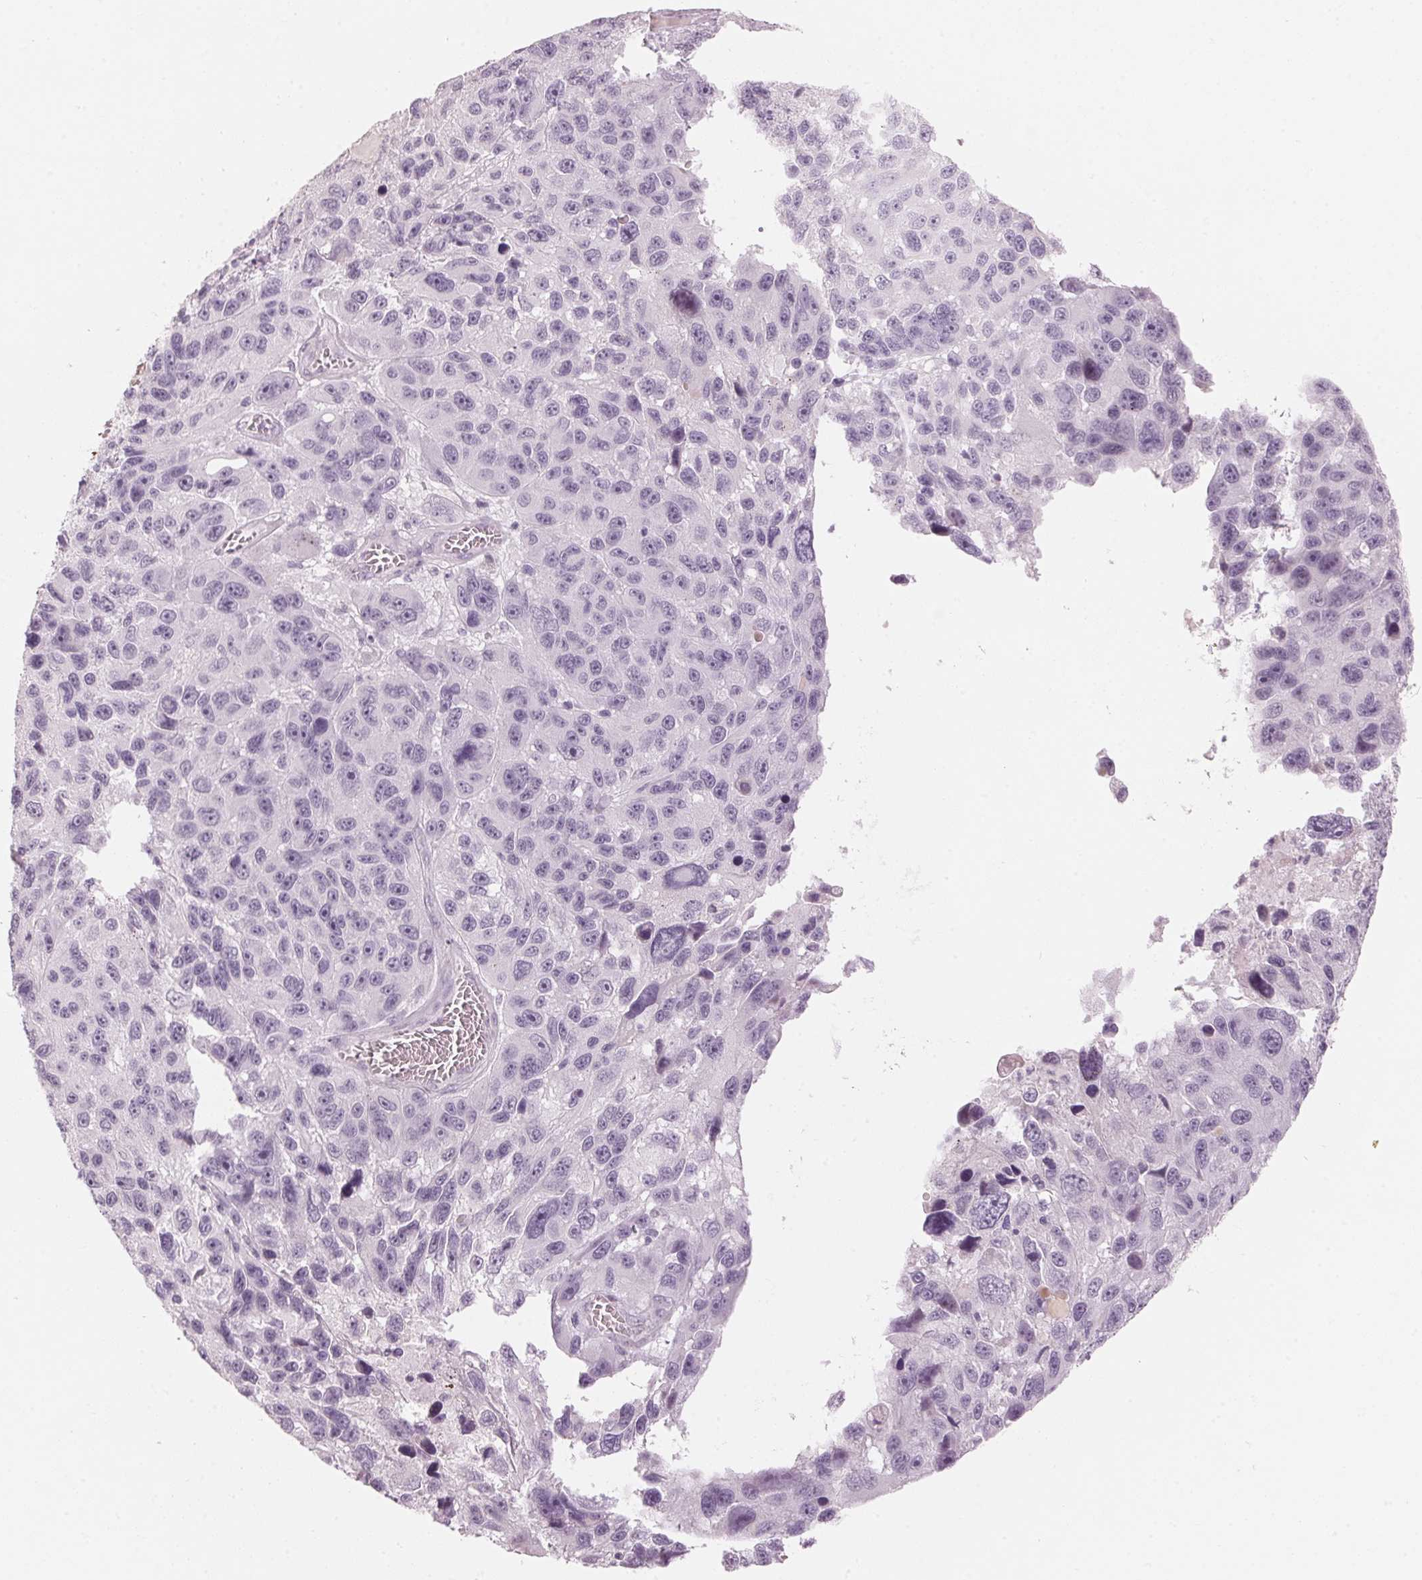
{"staining": {"intensity": "negative", "quantity": "none", "location": "none"}, "tissue": "melanoma", "cell_type": "Tumor cells", "image_type": "cancer", "snomed": [{"axis": "morphology", "description": "Malignant melanoma, NOS"}, {"axis": "topography", "description": "Skin"}], "caption": "Photomicrograph shows no protein positivity in tumor cells of malignant melanoma tissue.", "gene": "SCTR", "patient": {"sex": "male", "age": 53}}